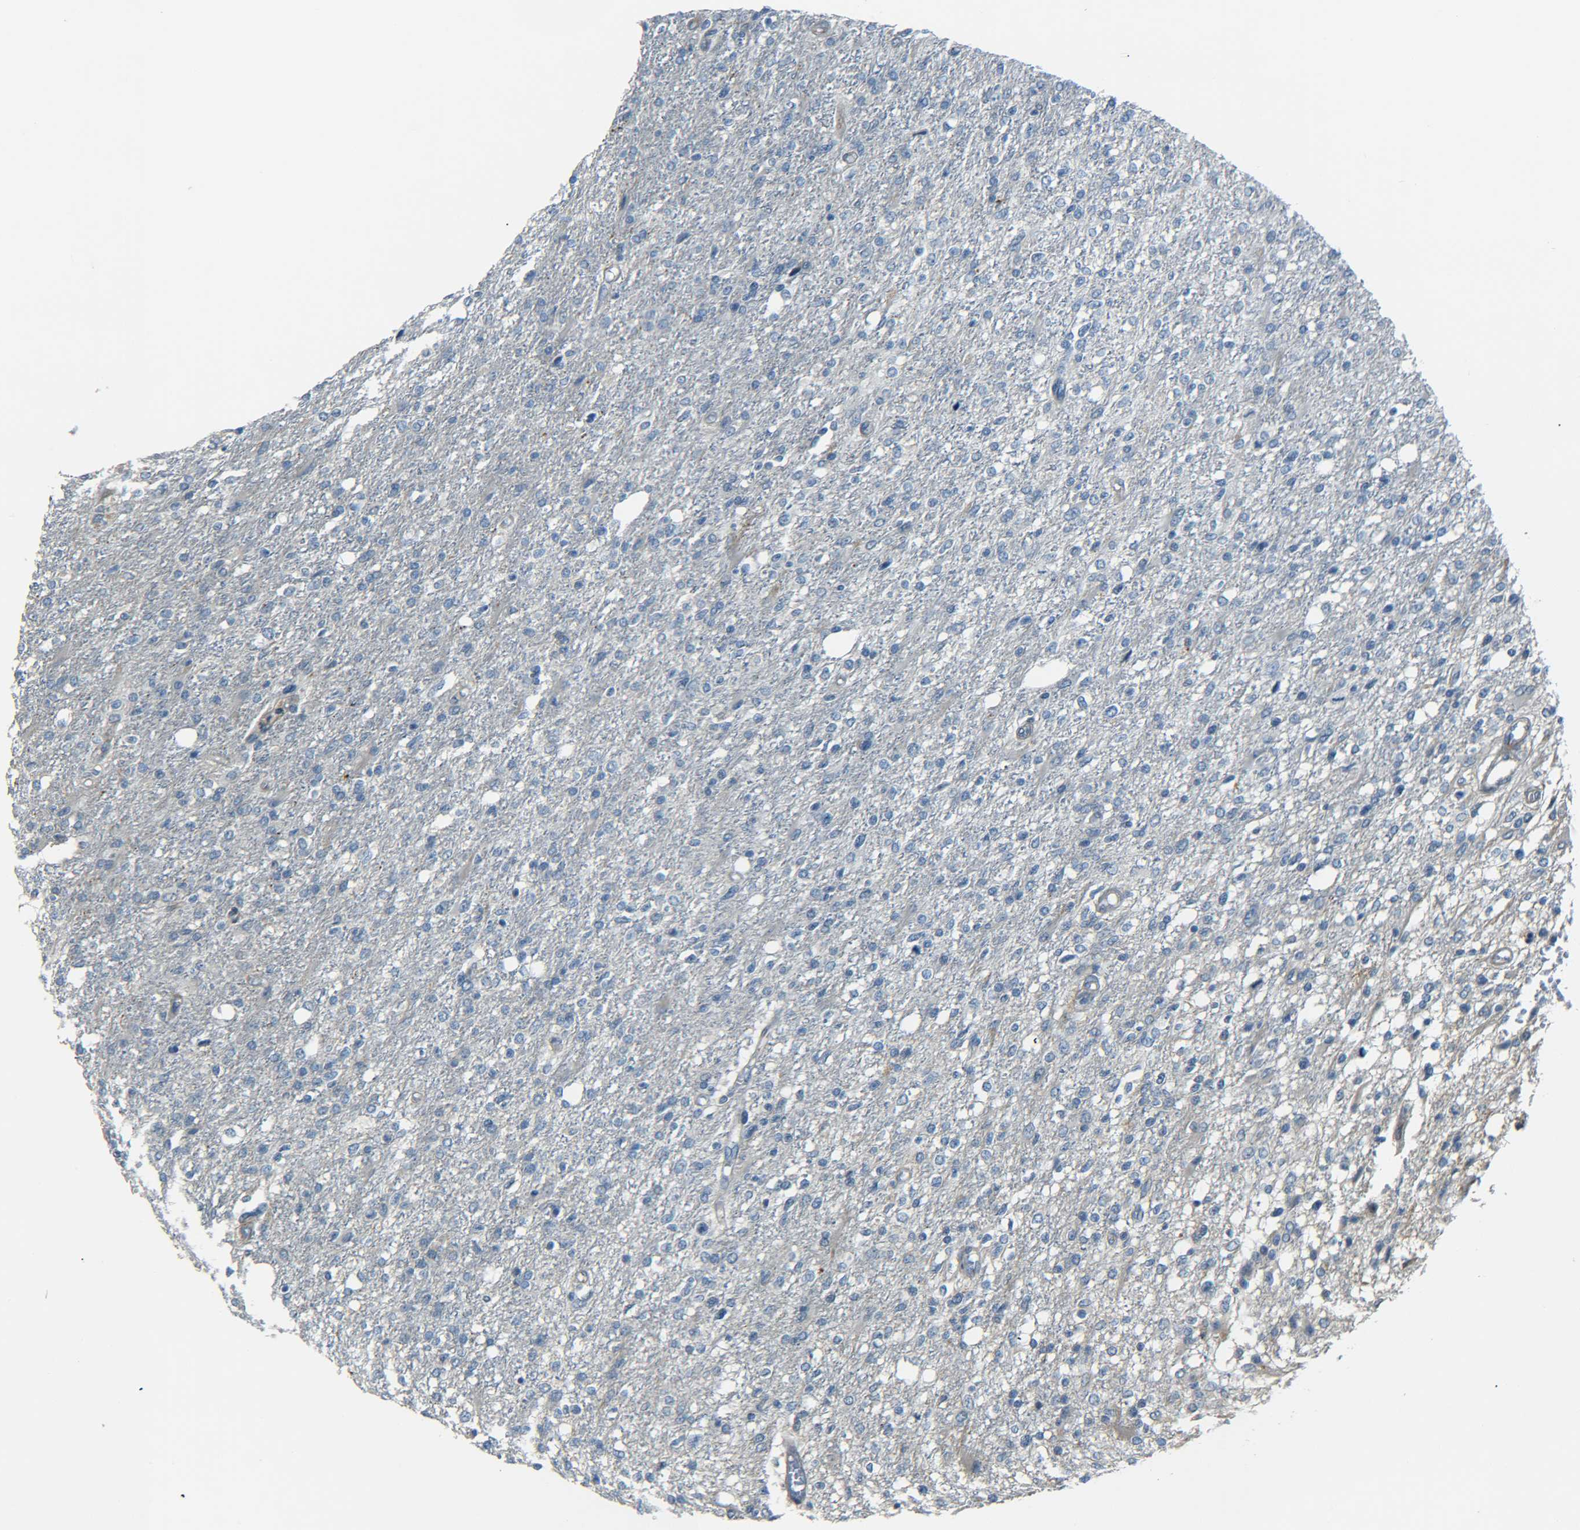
{"staining": {"intensity": "negative", "quantity": "none", "location": "none"}, "tissue": "glioma", "cell_type": "Tumor cells", "image_type": "cancer", "snomed": [{"axis": "morphology", "description": "Glioma, malignant, High grade"}, {"axis": "topography", "description": "Cerebral cortex"}], "caption": "This histopathology image is of malignant high-grade glioma stained with immunohistochemistry (IHC) to label a protein in brown with the nuclei are counter-stained blue. There is no positivity in tumor cells.", "gene": "MEIS1", "patient": {"sex": "male", "age": 76}}